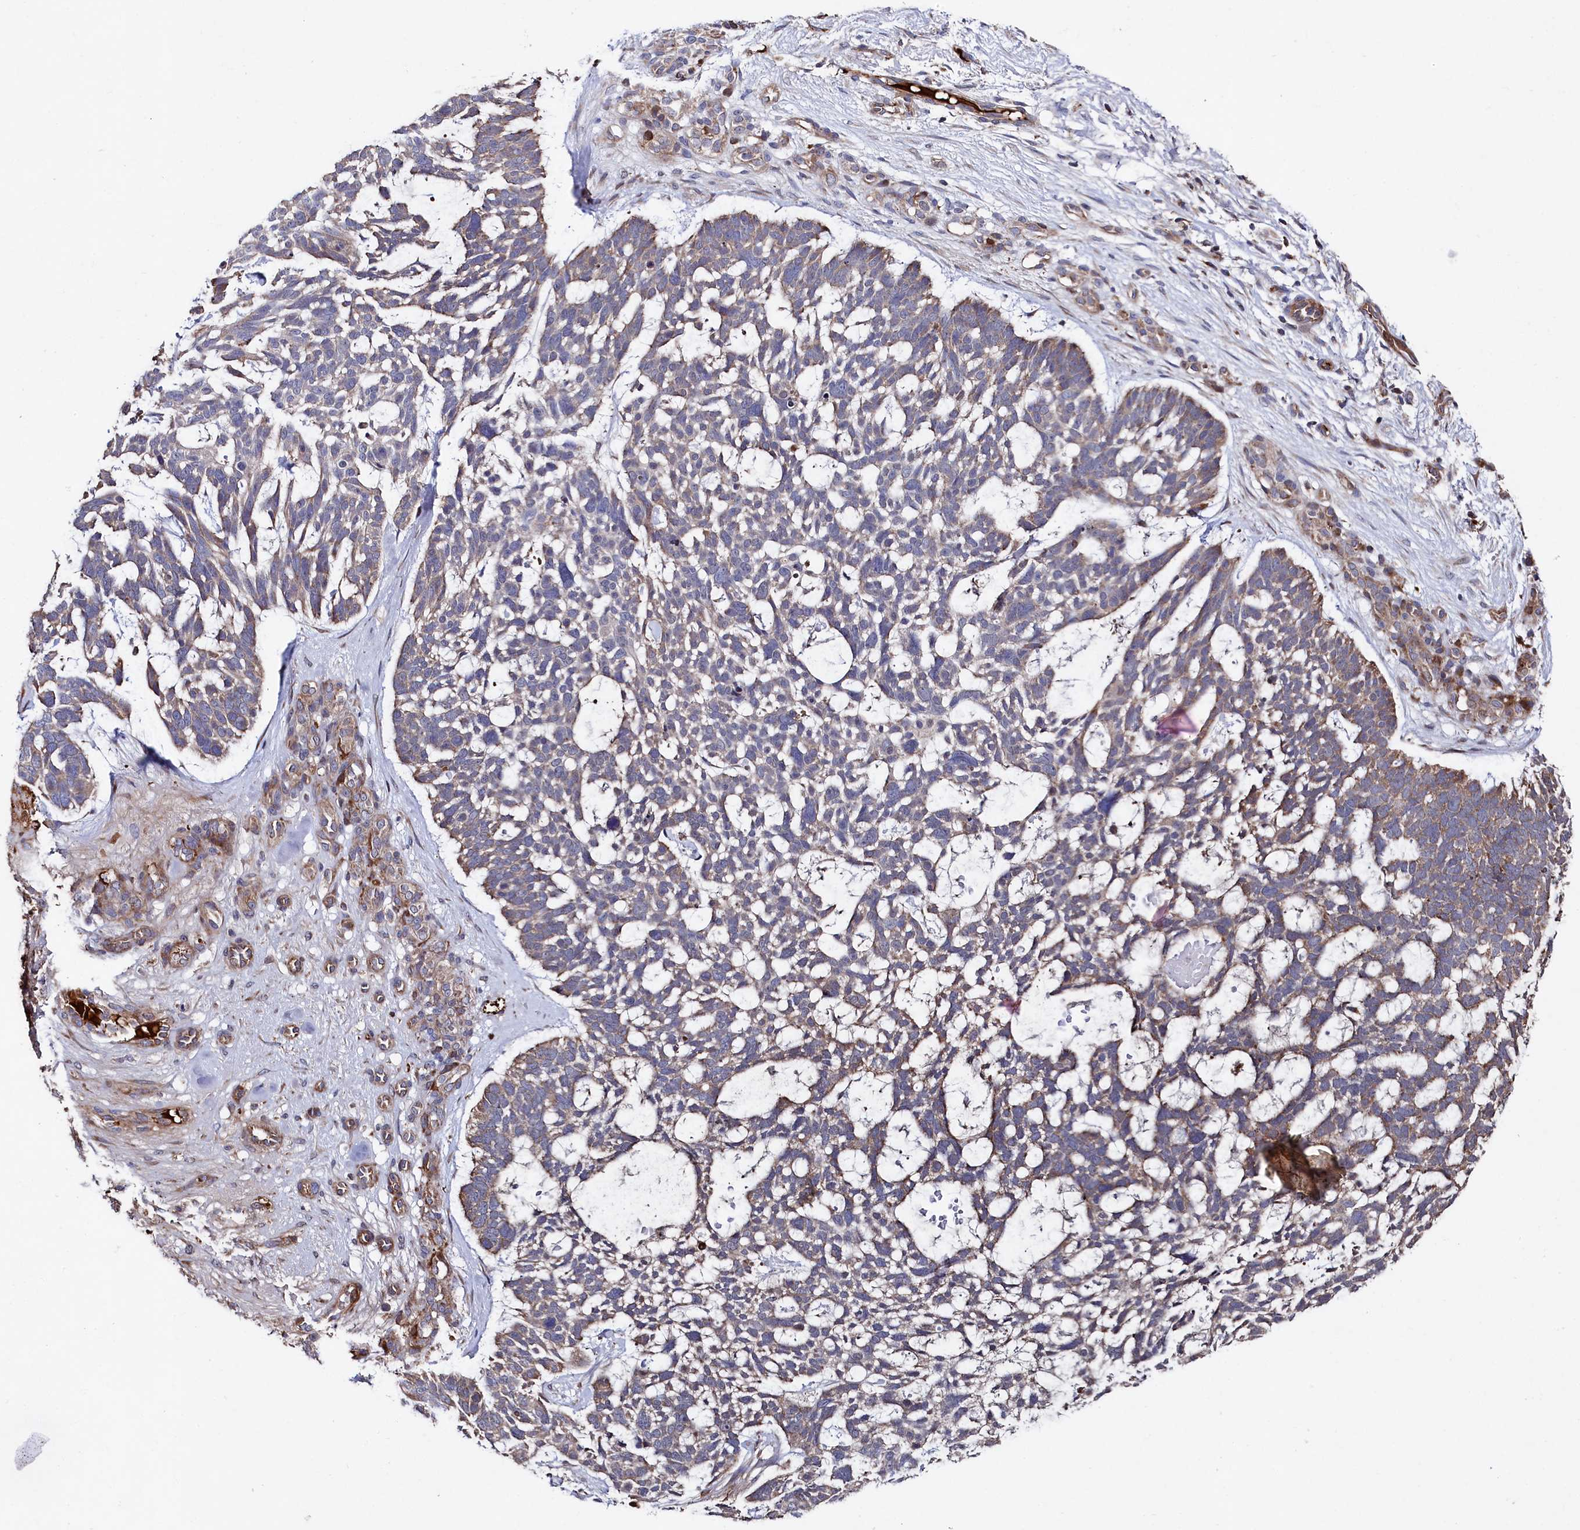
{"staining": {"intensity": "moderate", "quantity": "<25%", "location": "cytoplasmic/membranous"}, "tissue": "skin cancer", "cell_type": "Tumor cells", "image_type": "cancer", "snomed": [{"axis": "morphology", "description": "Basal cell carcinoma"}, {"axis": "topography", "description": "Skin"}], "caption": "Immunohistochemistry staining of skin basal cell carcinoma, which displays low levels of moderate cytoplasmic/membranous positivity in about <25% of tumor cells indicating moderate cytoplasmic/membranous protein positivity. The staining was performed using DAB (brown) for protein detection and nuclei were counterstained in hematoxylin (blue).", "gene": "SUPV3L1", "patient": {"sex": "male", "age": 88}}